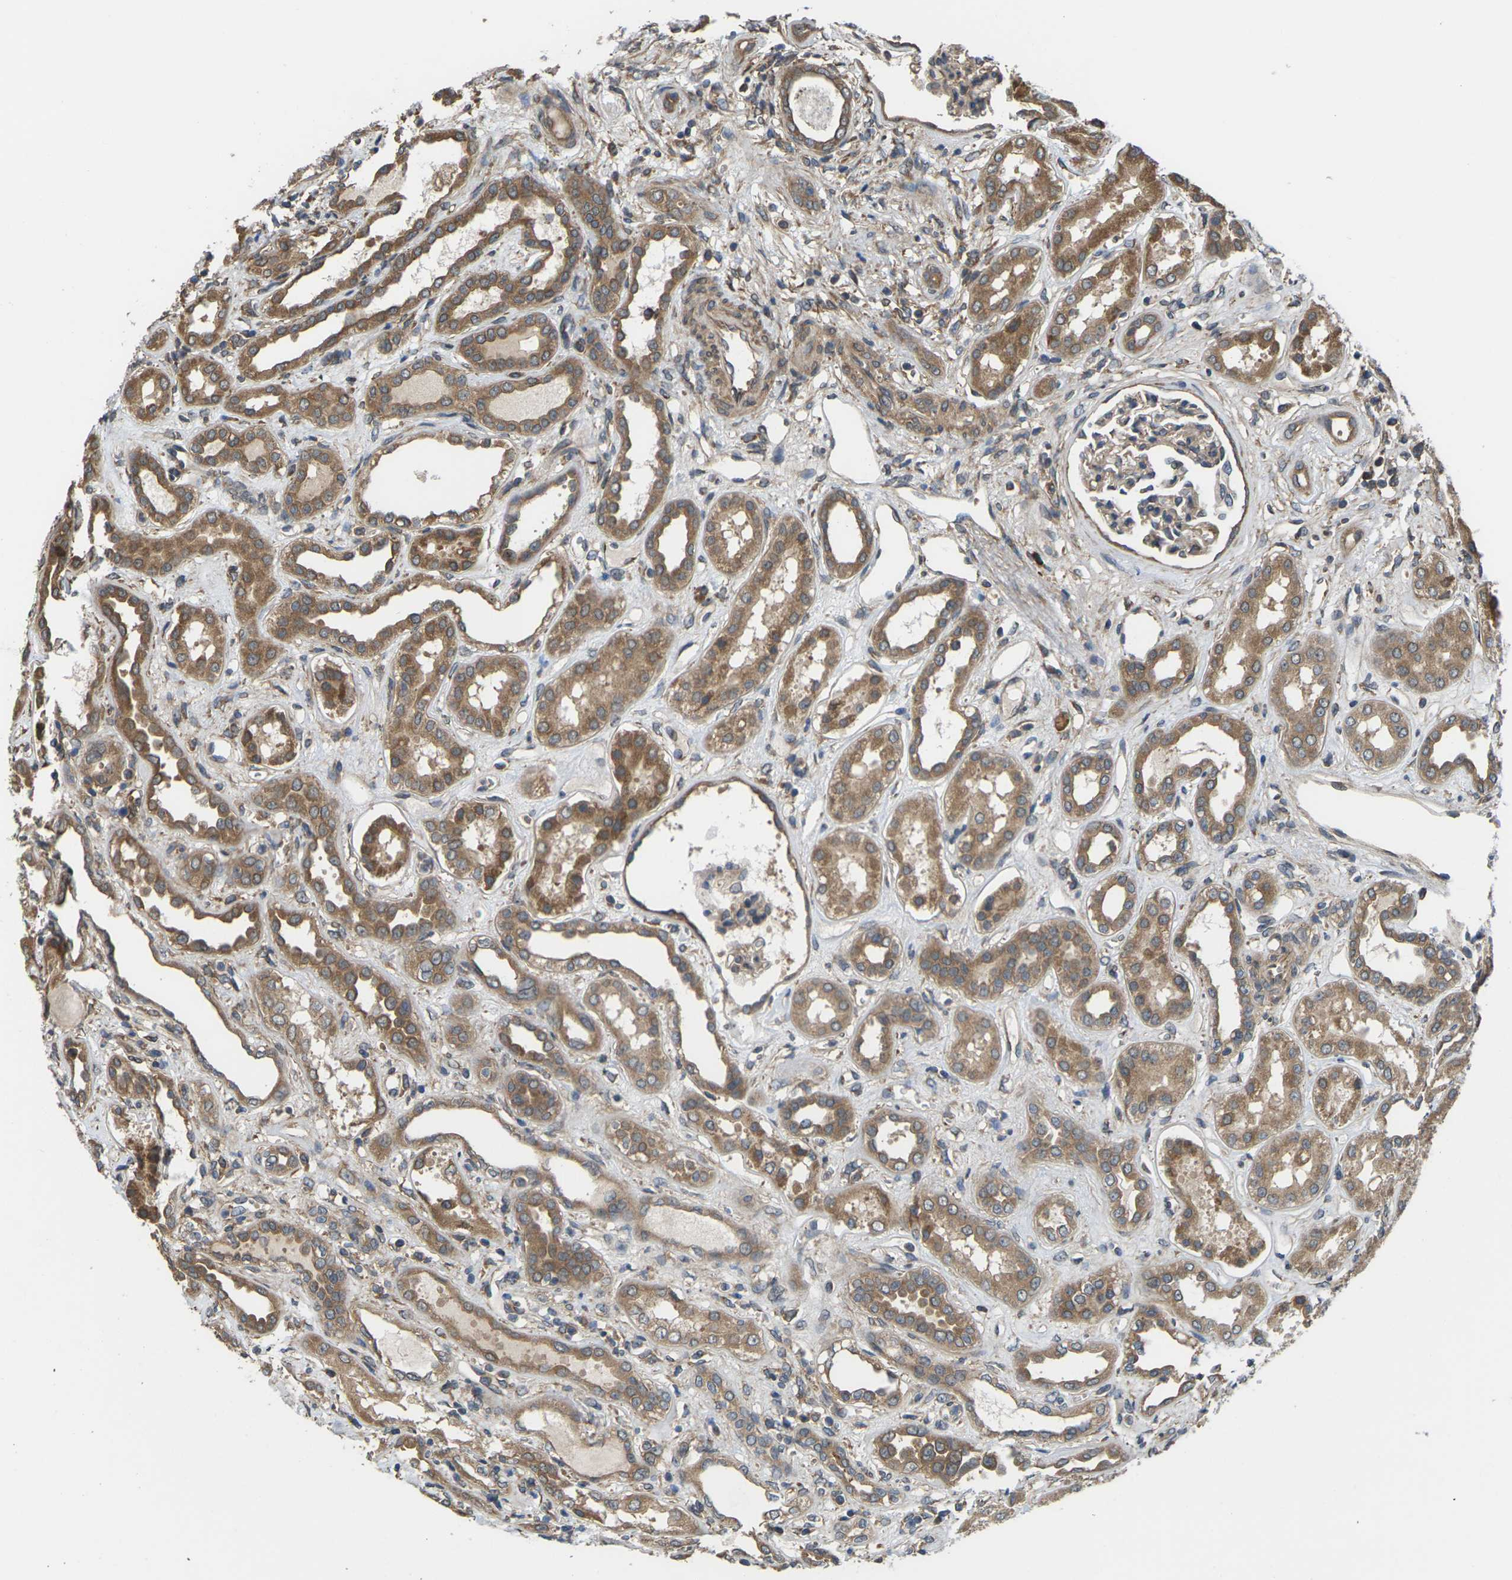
{"staining": {"intensity": "weak", "quantity": ">75%", "location": "cytoplasmic/membranous"}, "tissue": "kidney", "cell_type": "Cells in glomeruli", "image_type": "normal", "snomed": [{"axis": "morphology", "description": "Normal tissue, NOS"}, {"axis": "topography", "description": "Kidney"}], "caption": "A brown stain shows weak cytoplasmic/membranous positivity of a protein in cells in glomeruli of unremarkable kidney. (DAB = brown stain, brightfield microscopy at high magnification).", "gene": "NRAS", "patient": {"sex": "male", "age": 59}}